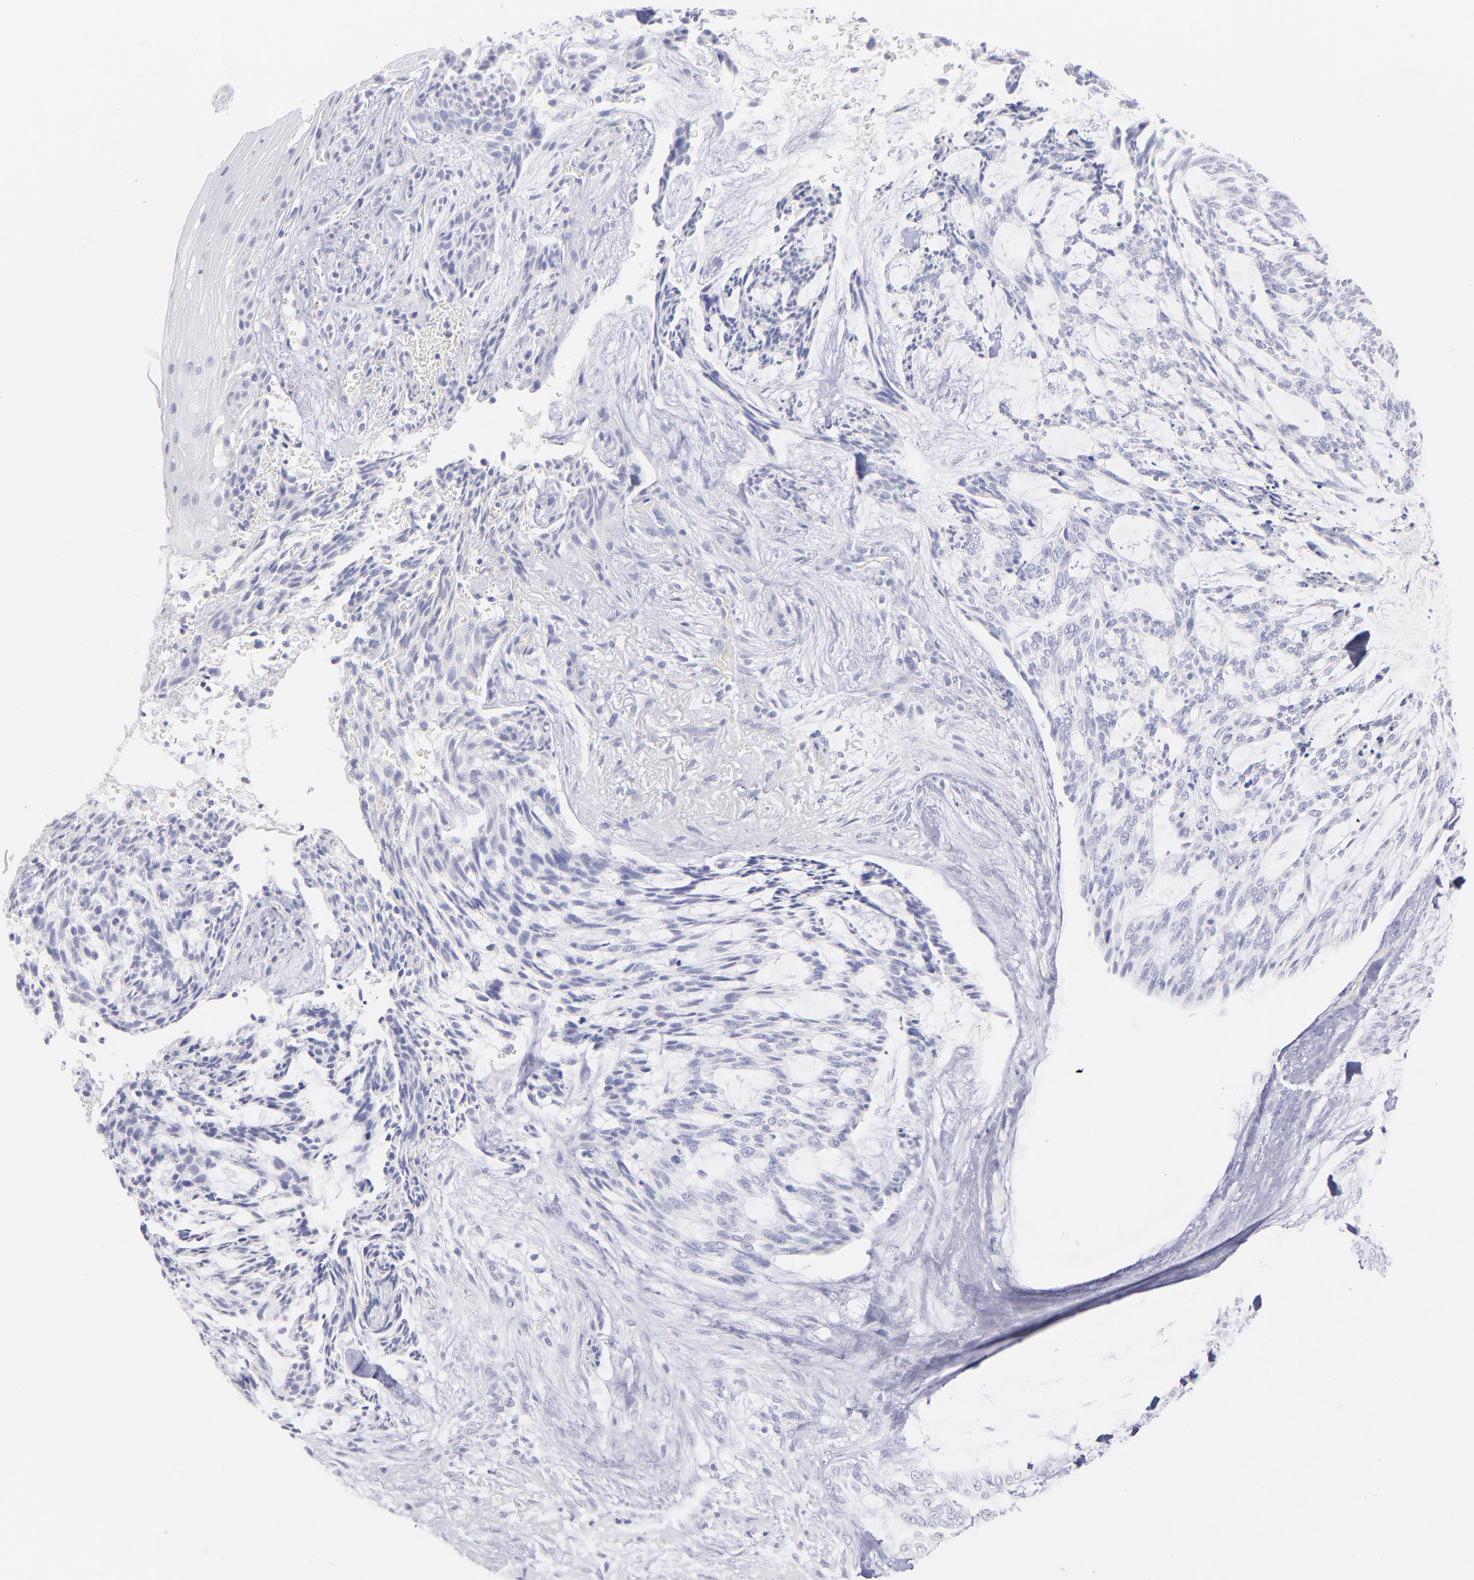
{"staining": {"intensity": "negative", "quantity": "none", "location": "none"}, "tissue": "skin cancer", "cell_type": "Tumor cells", "image_type": "cancer", "snomed": [{"axis": "morphology", "description": "Normal tissue, NOS"}, {"axis": "morphology", "description": "Basal cell carcinoma"}, {"axis": "topography", "description": "Skin"}], "caption": "Skin cancer stained for a protein using immunohistochemistry (IHC) shows no positivity tumor cells.", "gene": "HP", "patient": {"sex": "female", "age": 71}}